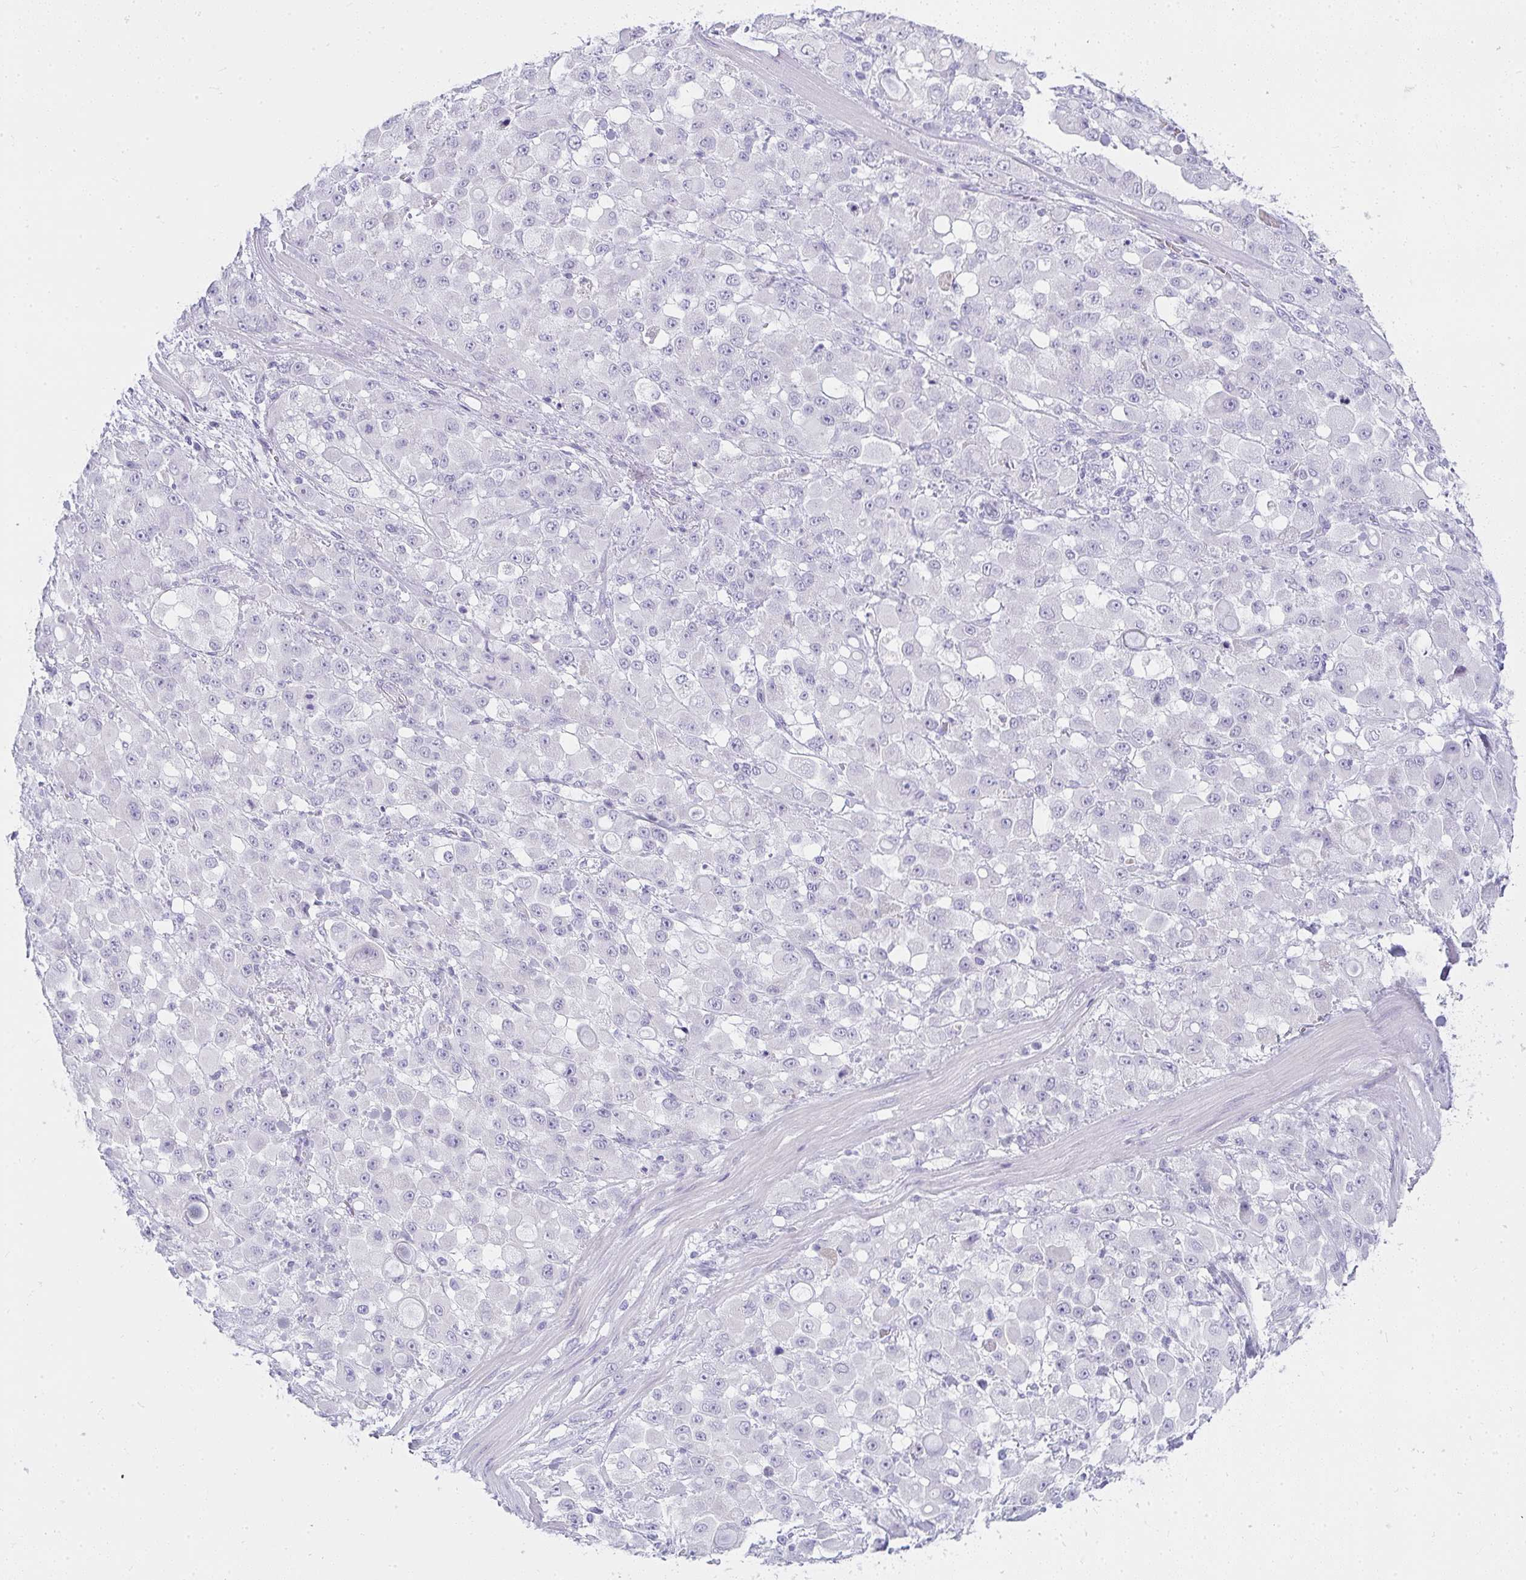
{"staining": {"intensity": "negative", "quantity": "none", "location": "none"}, "tissue": "stomach cancer", "cell_type": "Tumor cells", "image_type": "cancer", "snomed": [{"axis": "morphology", "description": "Adenocarcinoma, NOS"}, {"axis": "topography", "description": "Stomach"}], "caption": "Protein analysis of stomach adenocarcinoma shows no significant positivity in tumor cells.", "gene": "ZNF182", "patient": {"sex": "female", "age": 76}}